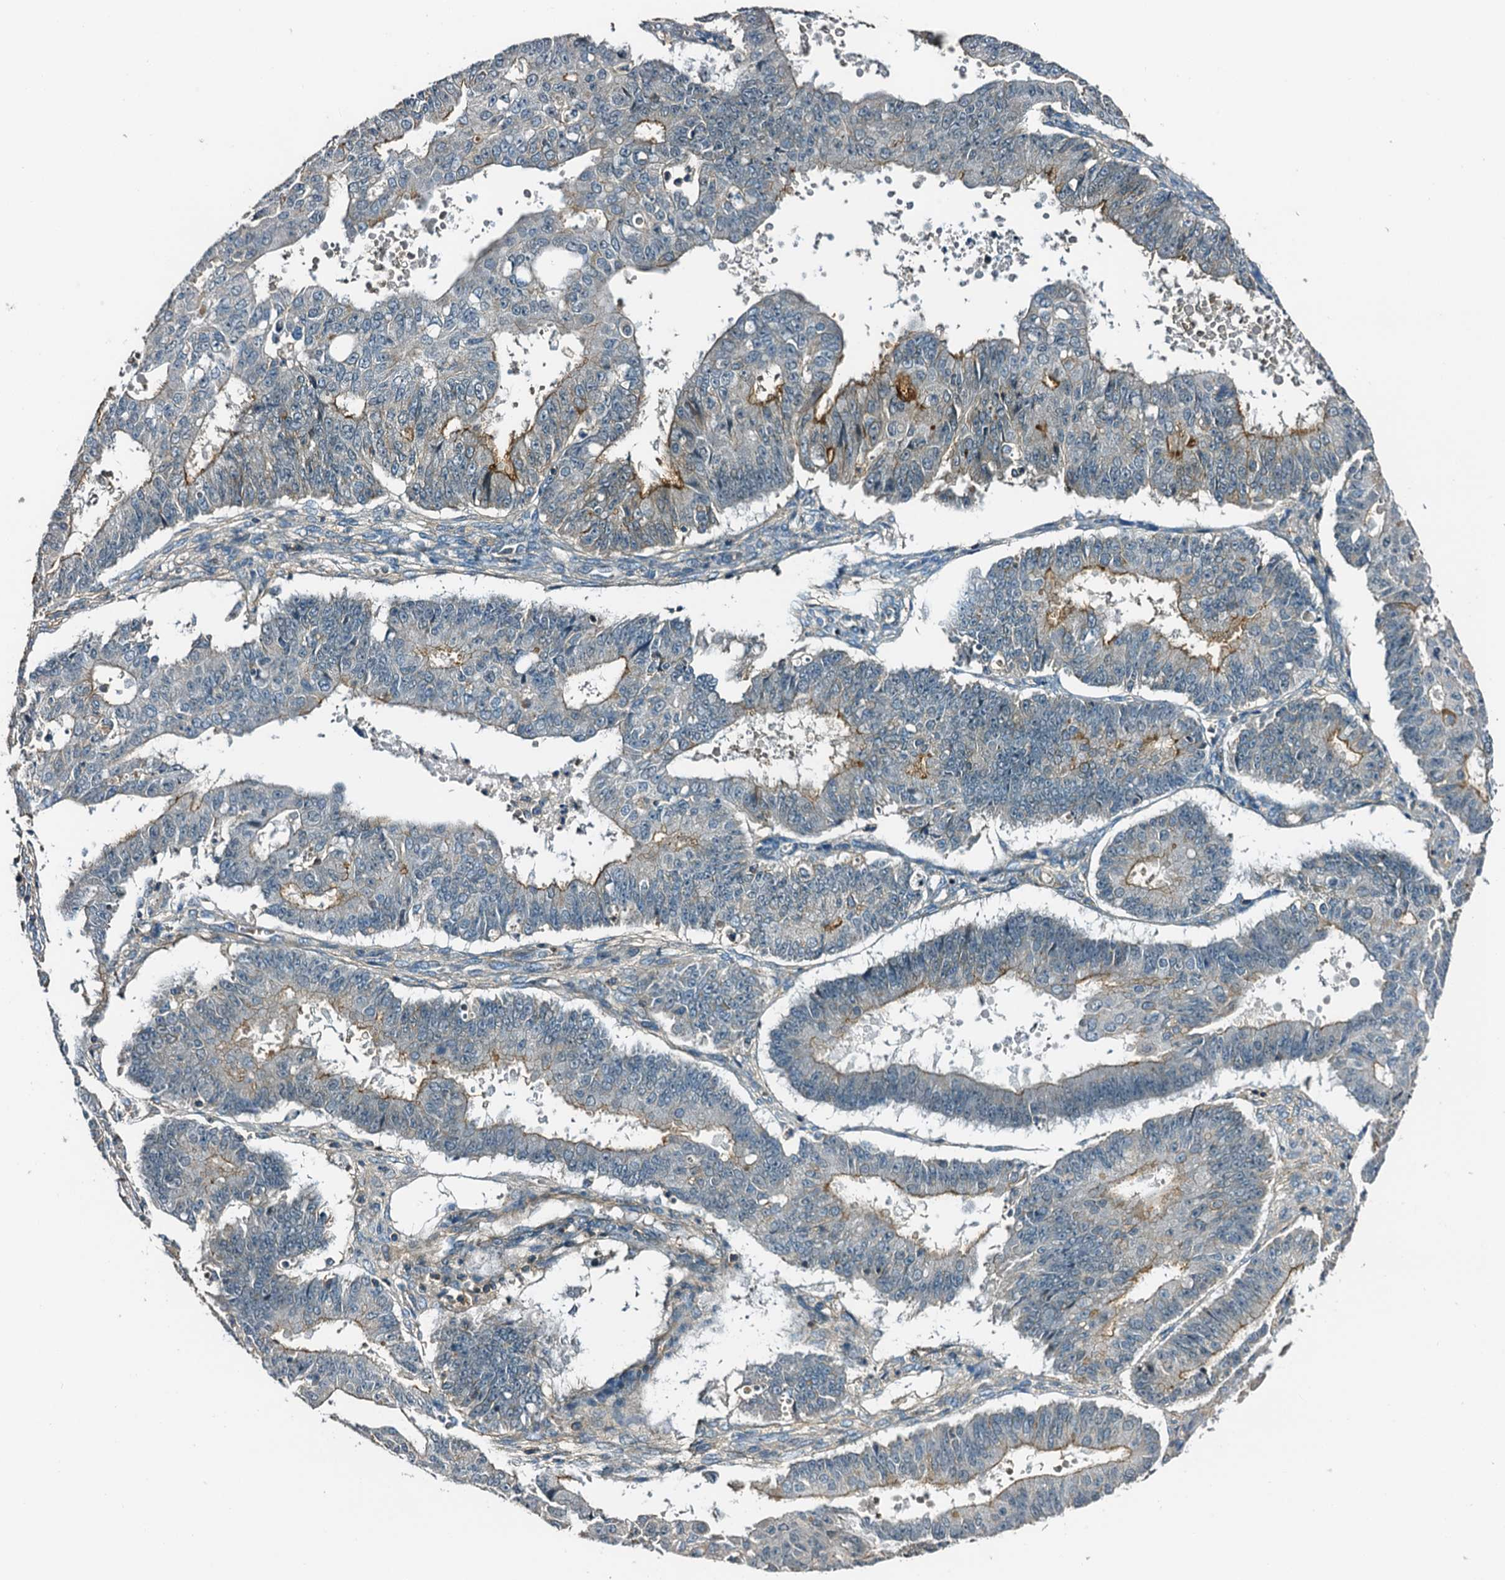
{"staining": {"intensity": "moderate", "quantity": "<25%", "location": "cytoplasmic/membranous"}, "tissue": "ovarian cancer", "cell_type": "Tumor cells", "image_type": "cancer", "snomed": [{"axis": "morphology", "description": "Carcinoma, endometroid"}, {"axis": "topography", "description": "Appendix"}, {"axis": "topography", "description": "Ovary"}], "caption": "The histopathology image reveals a brown stain indicating the presence of a protein in the cytoplasmic/membranous of tumor cells in endometroid carcinoma (ovarian).", "gene": "DUOXA1", "patient": {"sex": "female", "age": 42}}